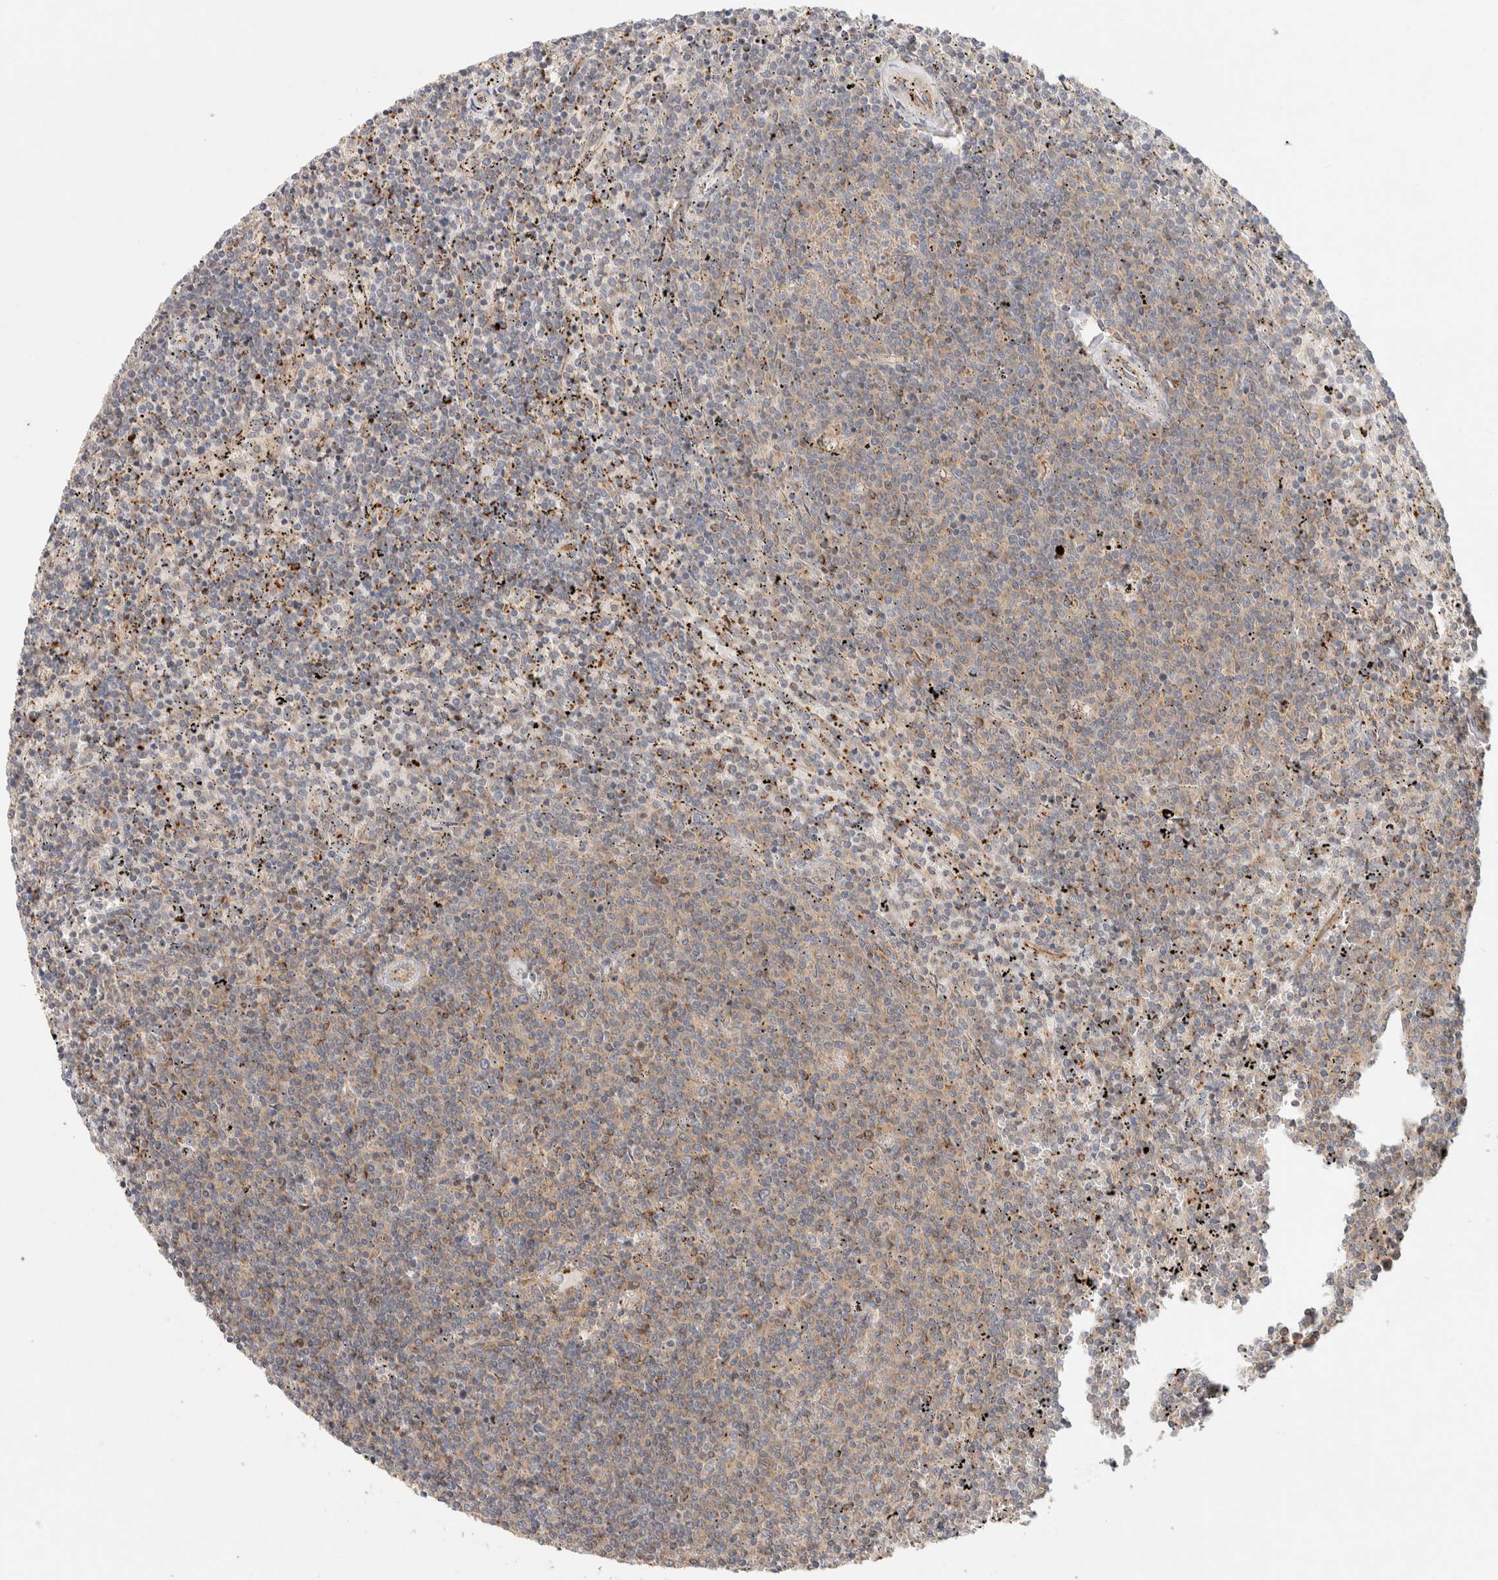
{"staining": {"intensity": "weak", "quantity": ">75%", "location": "cytoplasmic/membranous"}, "tissue": "lymphoma", "cell_type": "Tumor cells", "image_type": "cancer", "snomed": [{"axis": "morphology", "description": "Malignant lymphoma, non-Hodgkin's type, Low grade"}, {"axis": "topography", "description": "Spleen"}], "caption": "The histopathology image exhibits a brown stain indicating the presence of a protein in the cytoplasmic/membranous of tumor cells in lymphoma.", "gene": "KIF9", "patient": {"sex": "female", "age": 50}}